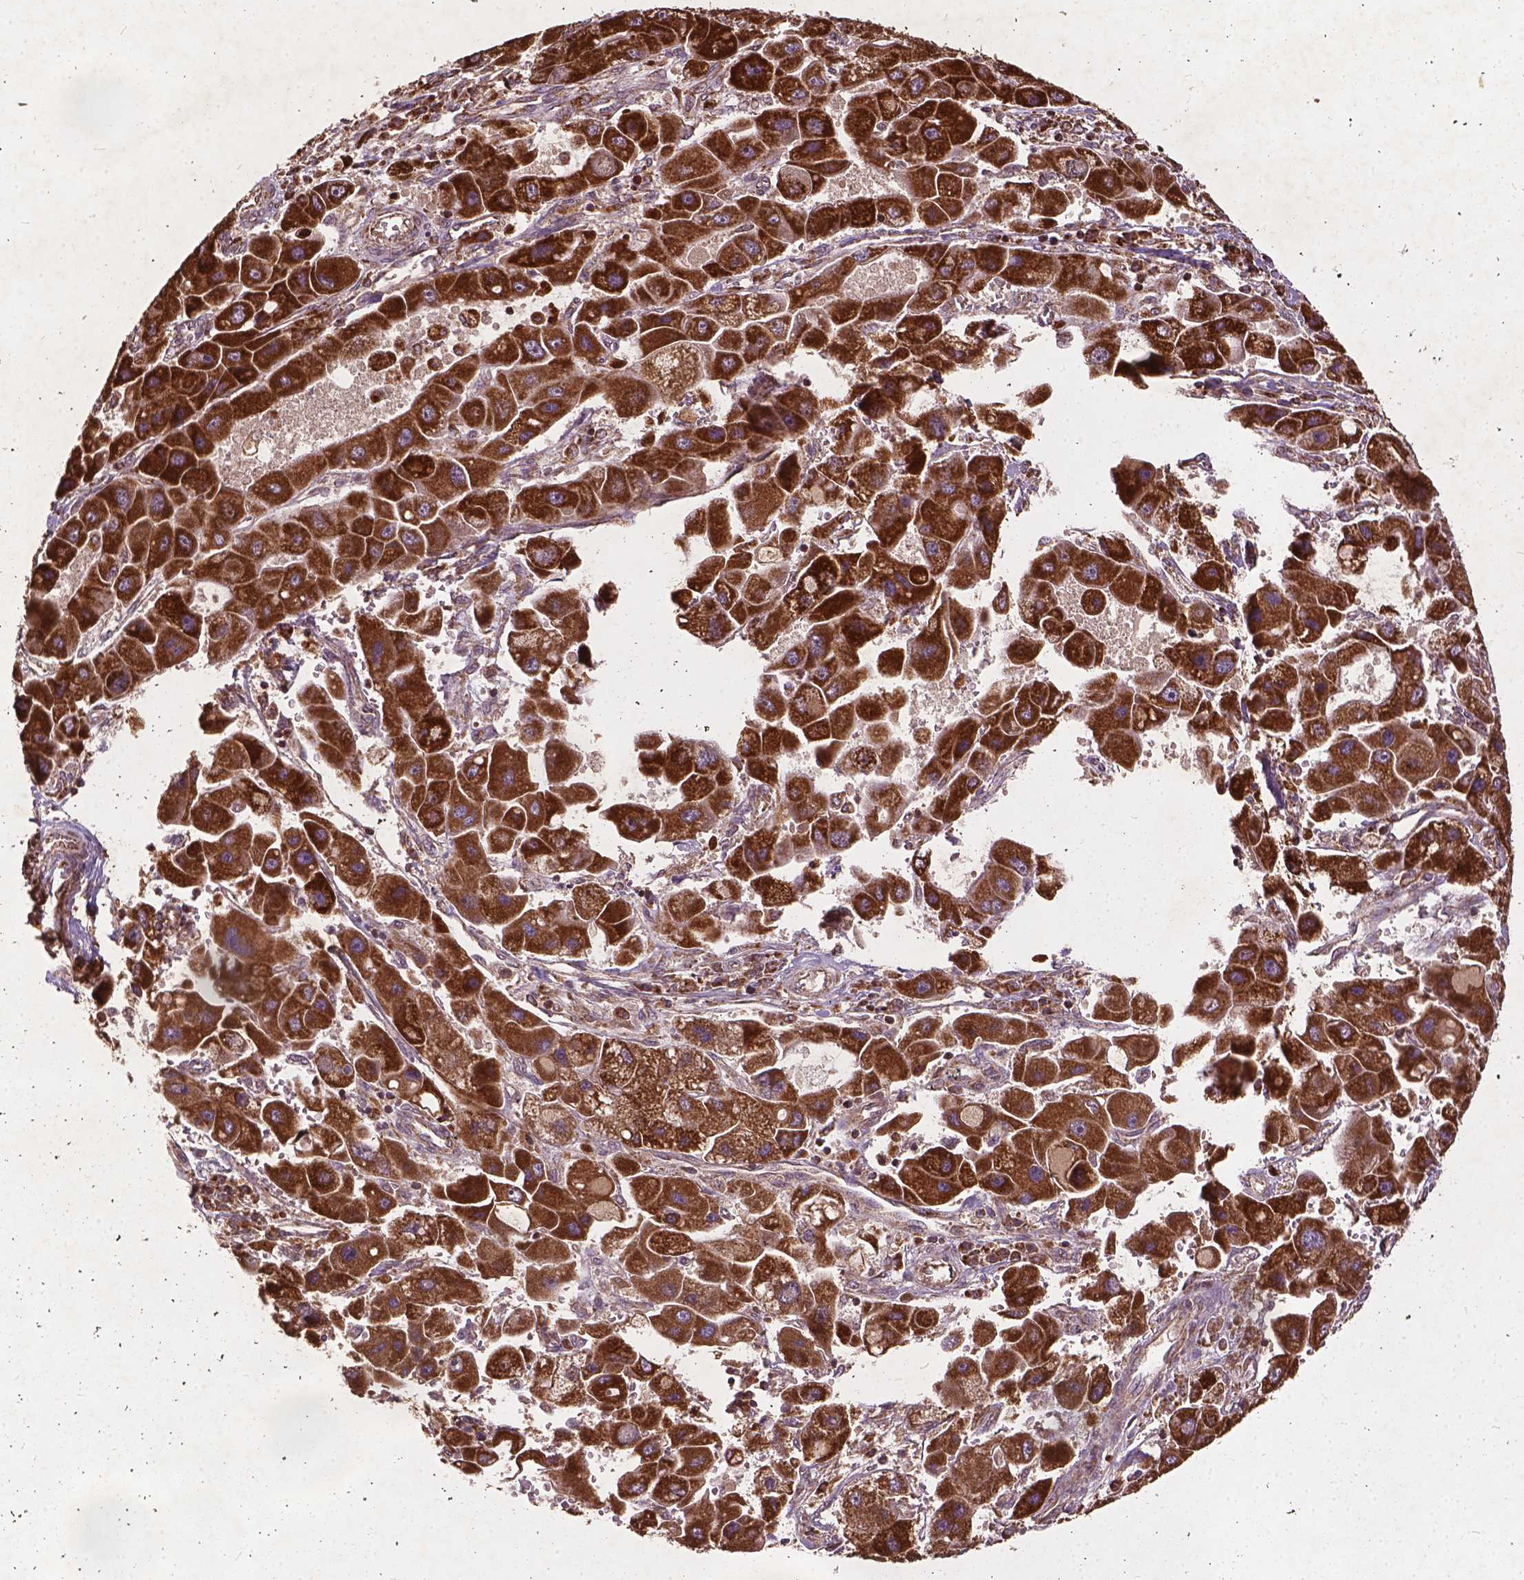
{"staining": {"intensity": "strong", "quantity": ">75%", "location": "cytoplasmic/membranous"}, "tissue": "liver cancer", "cell_type": "Tumor cells", "image_type": "cancer", "snomed": [{"axis": "morphology", "description": "Carcinoma, Hepatocellular, NOS"}, {"axis": "topography", "description": "Liver"}], "caption": "The immunohistochemical stain highlights strong cytoplasmic/membranous expression in tumor cells of liver cancer (hepatocellular carcinoma) tissue. (DAB (3,3'-diaminobenzidine) IHC with brightfield microscopy, high magnification).", "gene": "UBXN2A", "patient": {"sex": "male", "age": 24}}